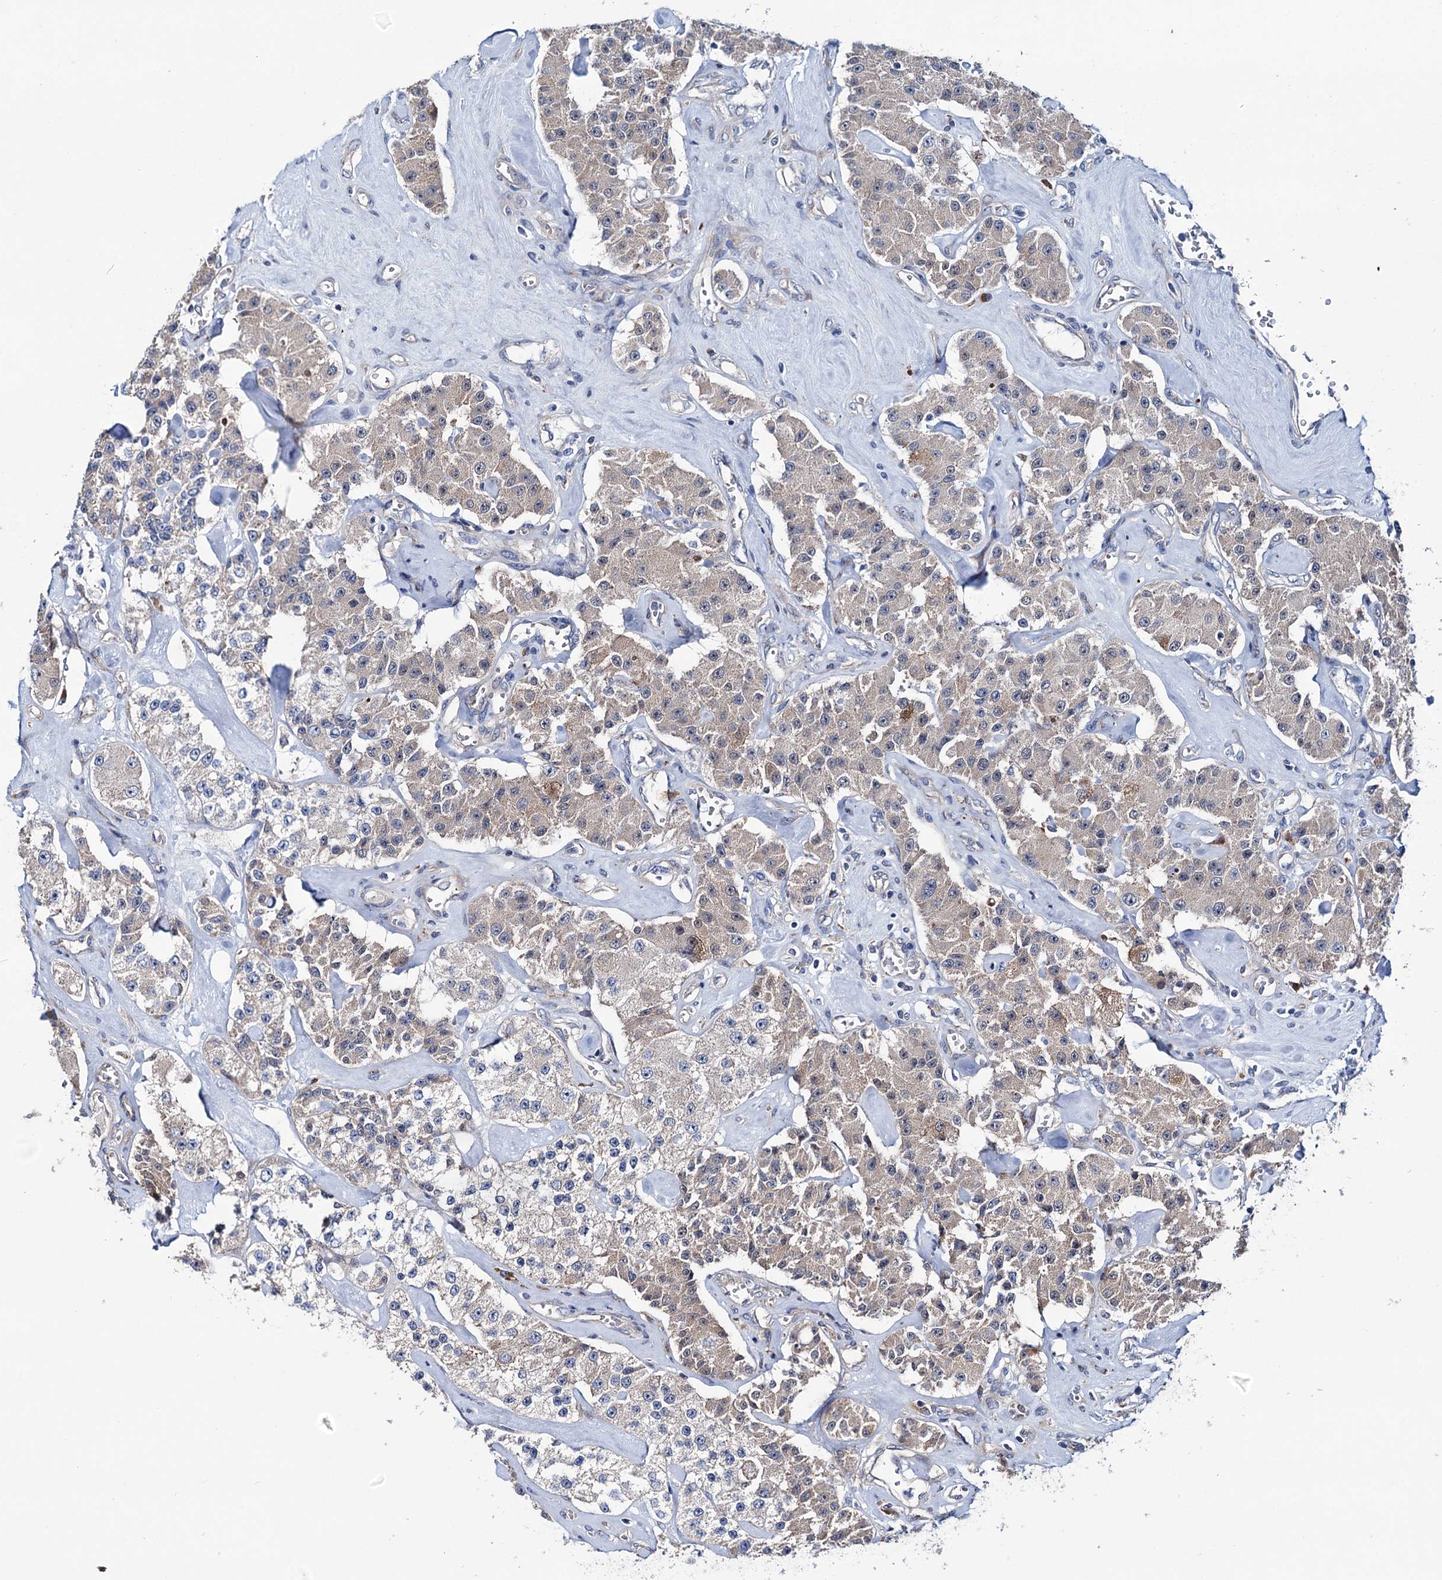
{"staining": {"intensity": "weak", "quantity": "25%-75%", "location": "cytoplasmic/membranous"}, "tissue": "carcinoid", "cell_type": "Tumor cells", "image_type": "cancer", "snomed": [{"axis": "morphology", "description": "Carcinoid, malignant, NOS"}, {"axis": "topography", "description": "Pancreas"}], "caption": "The immunohistochemical stain labels weak cytoplasmic/membranous positivity in tumor cells of carcinoid tissue.", "gene": "EYA4", "patient": {"sex": "male", "age": 41}}